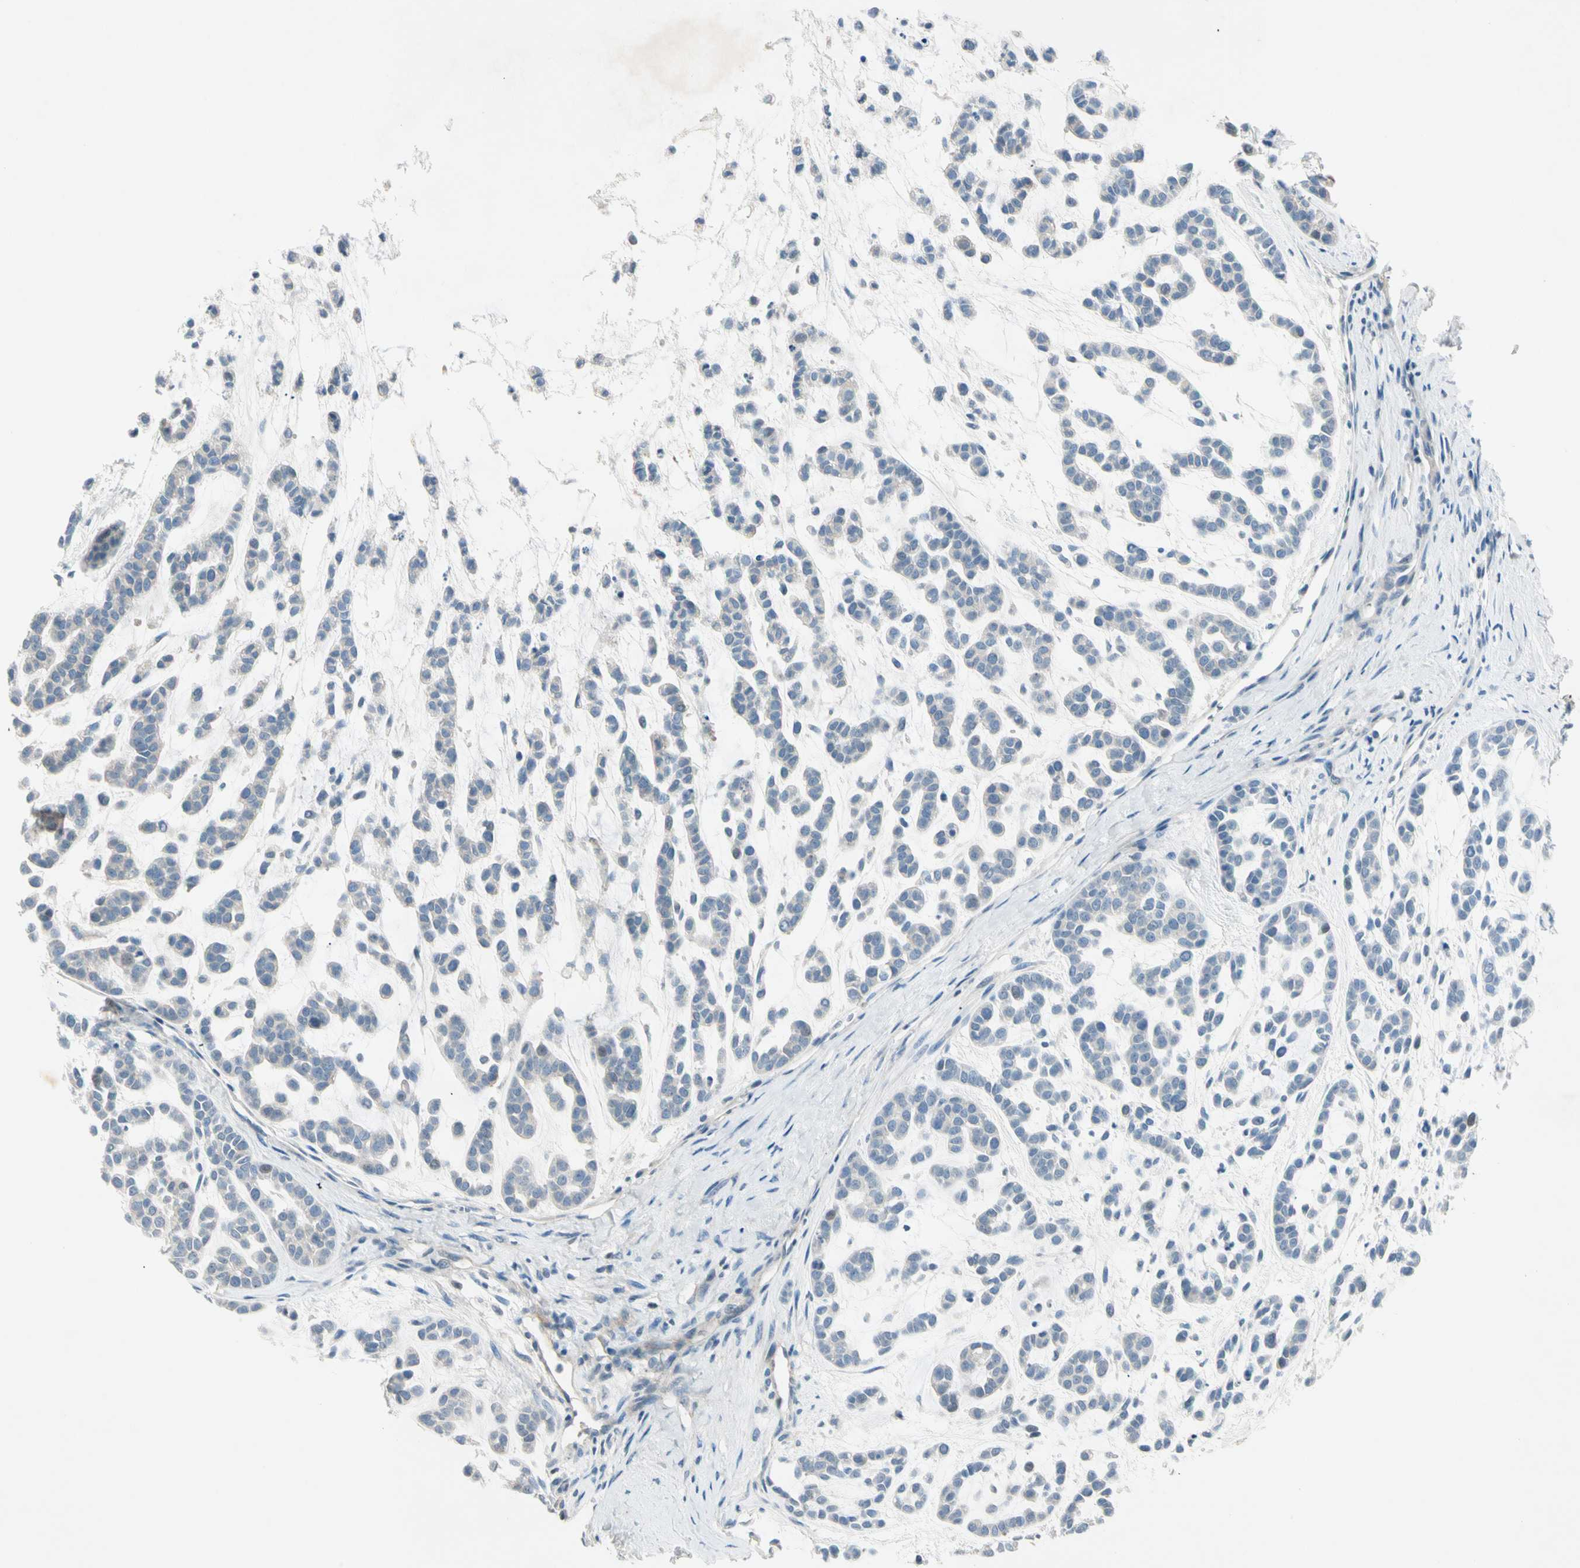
{"staining": {"intensity": "negative", "quantity": "none", "location": "none"}, "tissue": "head and neck cancer", "cell_type": "Tumor cells", "image_type": "cancer", "snomed": [{"axis": "morphology", "description": "Adenocarcinoma, NOS"}, {"axis": "morphology", "description": "Adenoma, NOS"}, {"axis": "topography", "description": "Head-Neck"}], "caption": "Head and neck adenocarcinoma stained for a protein using IHC demonstrates no staining tumor cells.", "gene": "SERPIND1", "patient": {"sex": "female", "age": 55}}